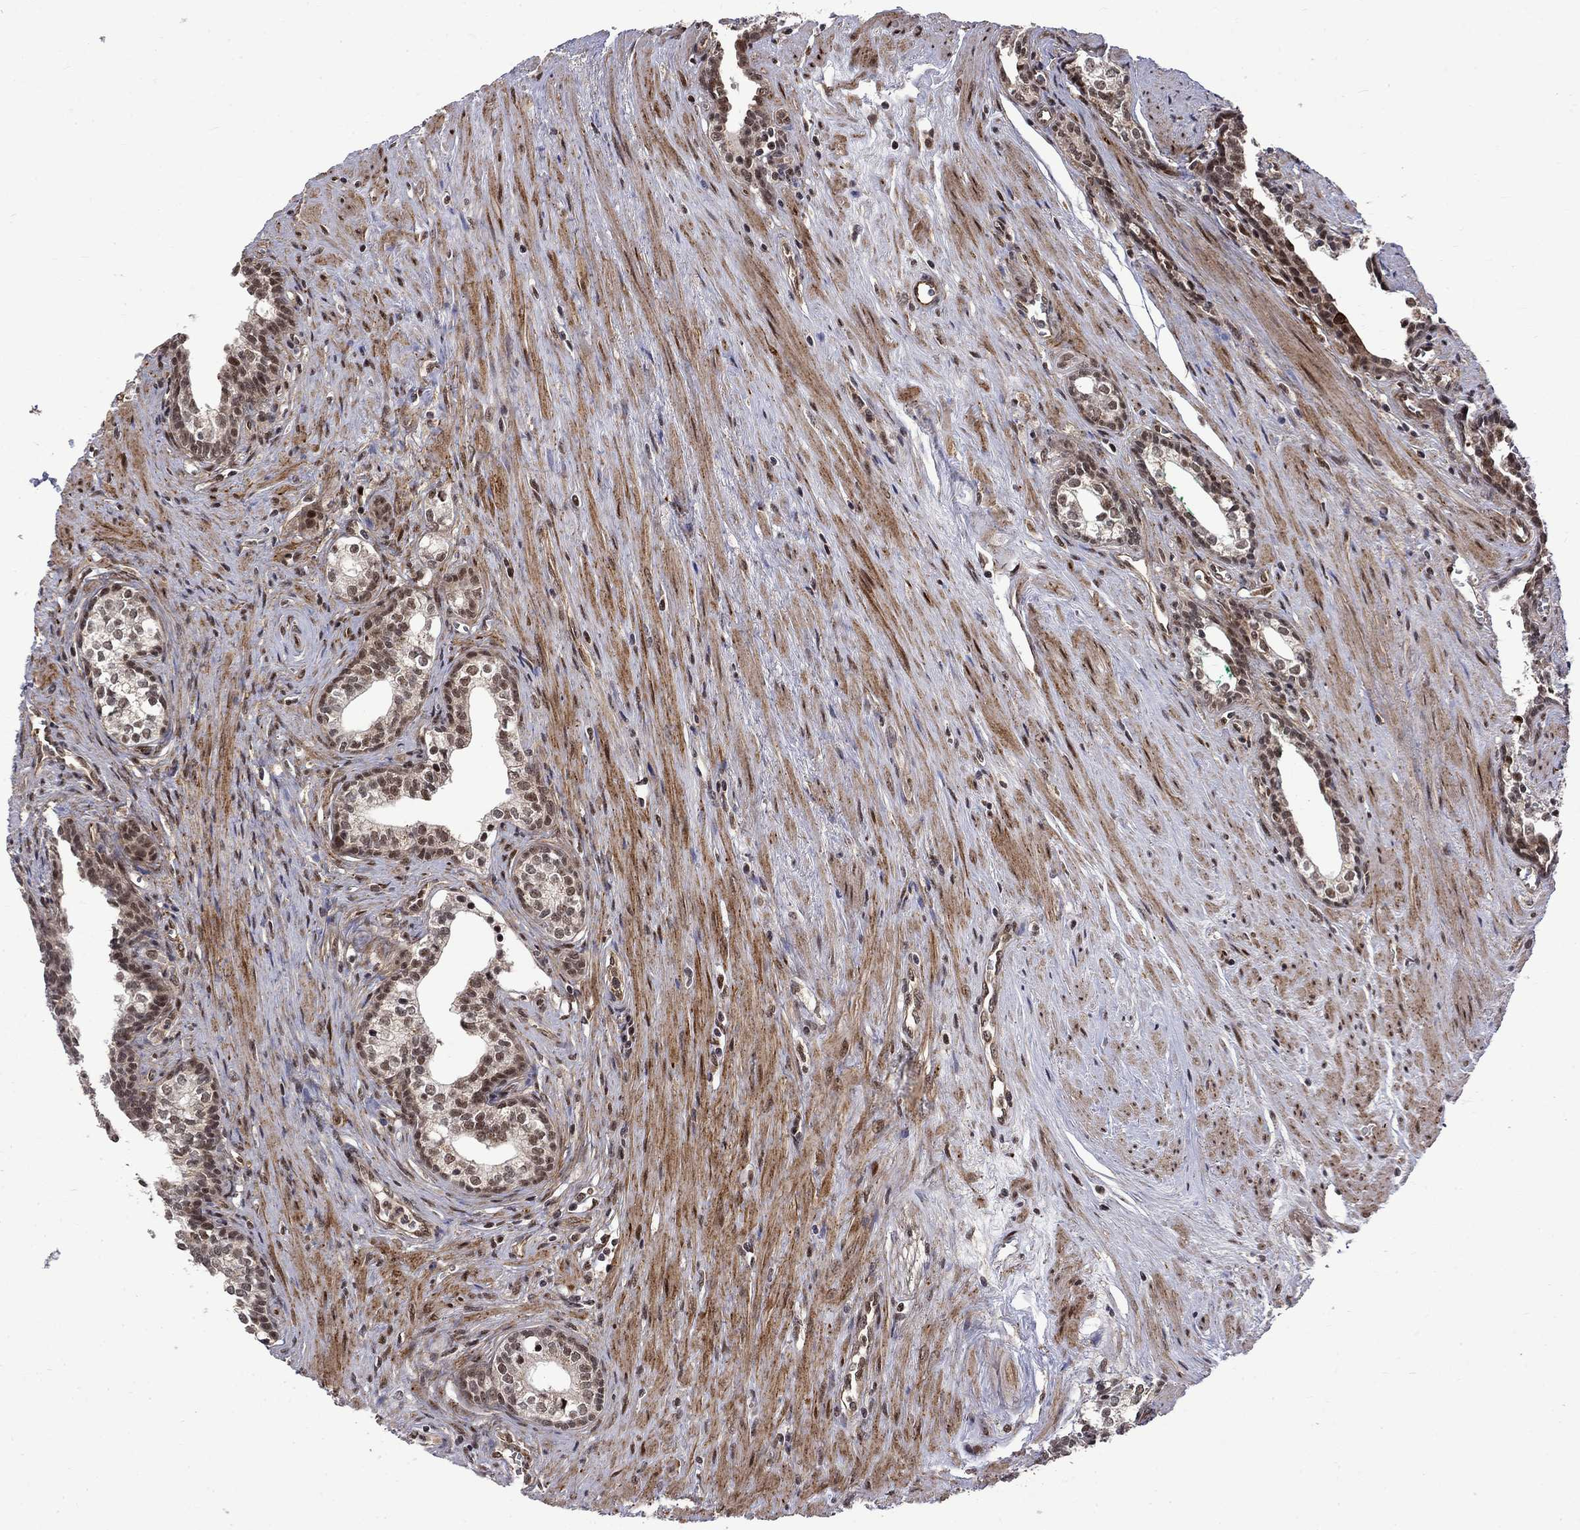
{"staining": {"intensity": "moderate", "quantity": ">75%", "location": "cytoplasmic/membranous,nuclear"}, "tissue": "prostate cancer", "cell_type": "Tumor cells", "image_type": "cancer", "snomed": [{"axis": "morphology", "description": "Adenocarcinoma, NOS"}, {"axis": "morphology", "description": "Adenocarcinoma, High grade"}, {"axis": "topography", "description": "Prostate"}], "caption": "Adenocarcinoma (prostate) stained with IHC reveals moderate cytoplasmic/membranous and nuclear expression in about >75% of tumor cells.", "gene": "KPNA3", "patient": {"sex": "male", "age": 61}}